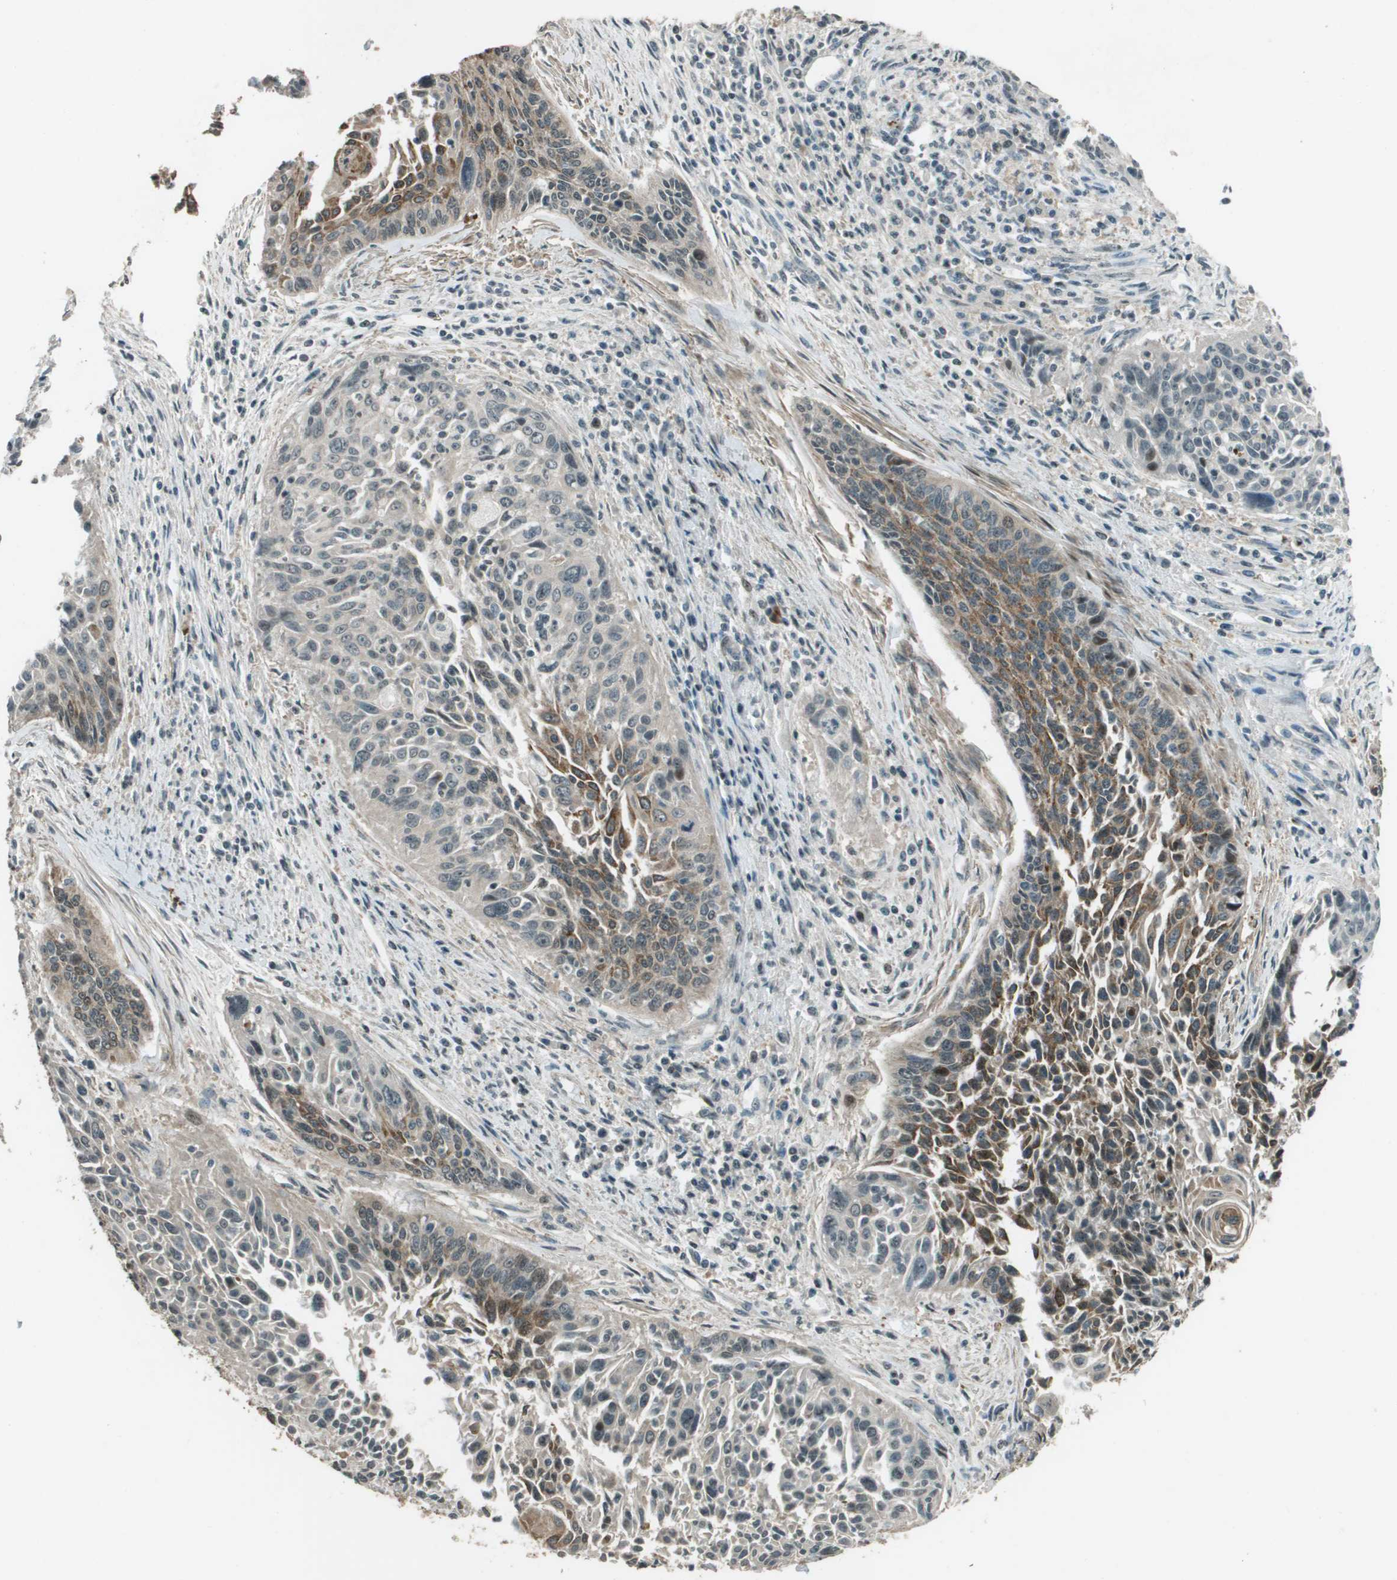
{"staining": {"intensity": "moderate", "quantity": "25%-75%", "location": "cytoplasmic/membranous"}, "tissue": "cervical cancer", "cell_type": "Tumor cells", "image_type": "cancer", "snomed": [{"axis": "morphology", "description": "Squamous cell carcinoma, NOS"}, {"axis": "topography", "description": "Cervix"}], "caption": "Brown immunohistochemical staining in human cervical cancer reveals moderate cytoplasmic/membranous staining in approximately 25%-75% of tumor cells. The staining was performed using DAB (3,3'-diaminobenzidine), with brown indicating positive protein expression. Nuclei are stained blue with hematoxylin.", "gene": "SDC3", "patient": {"sex": "female", "age": 55}}